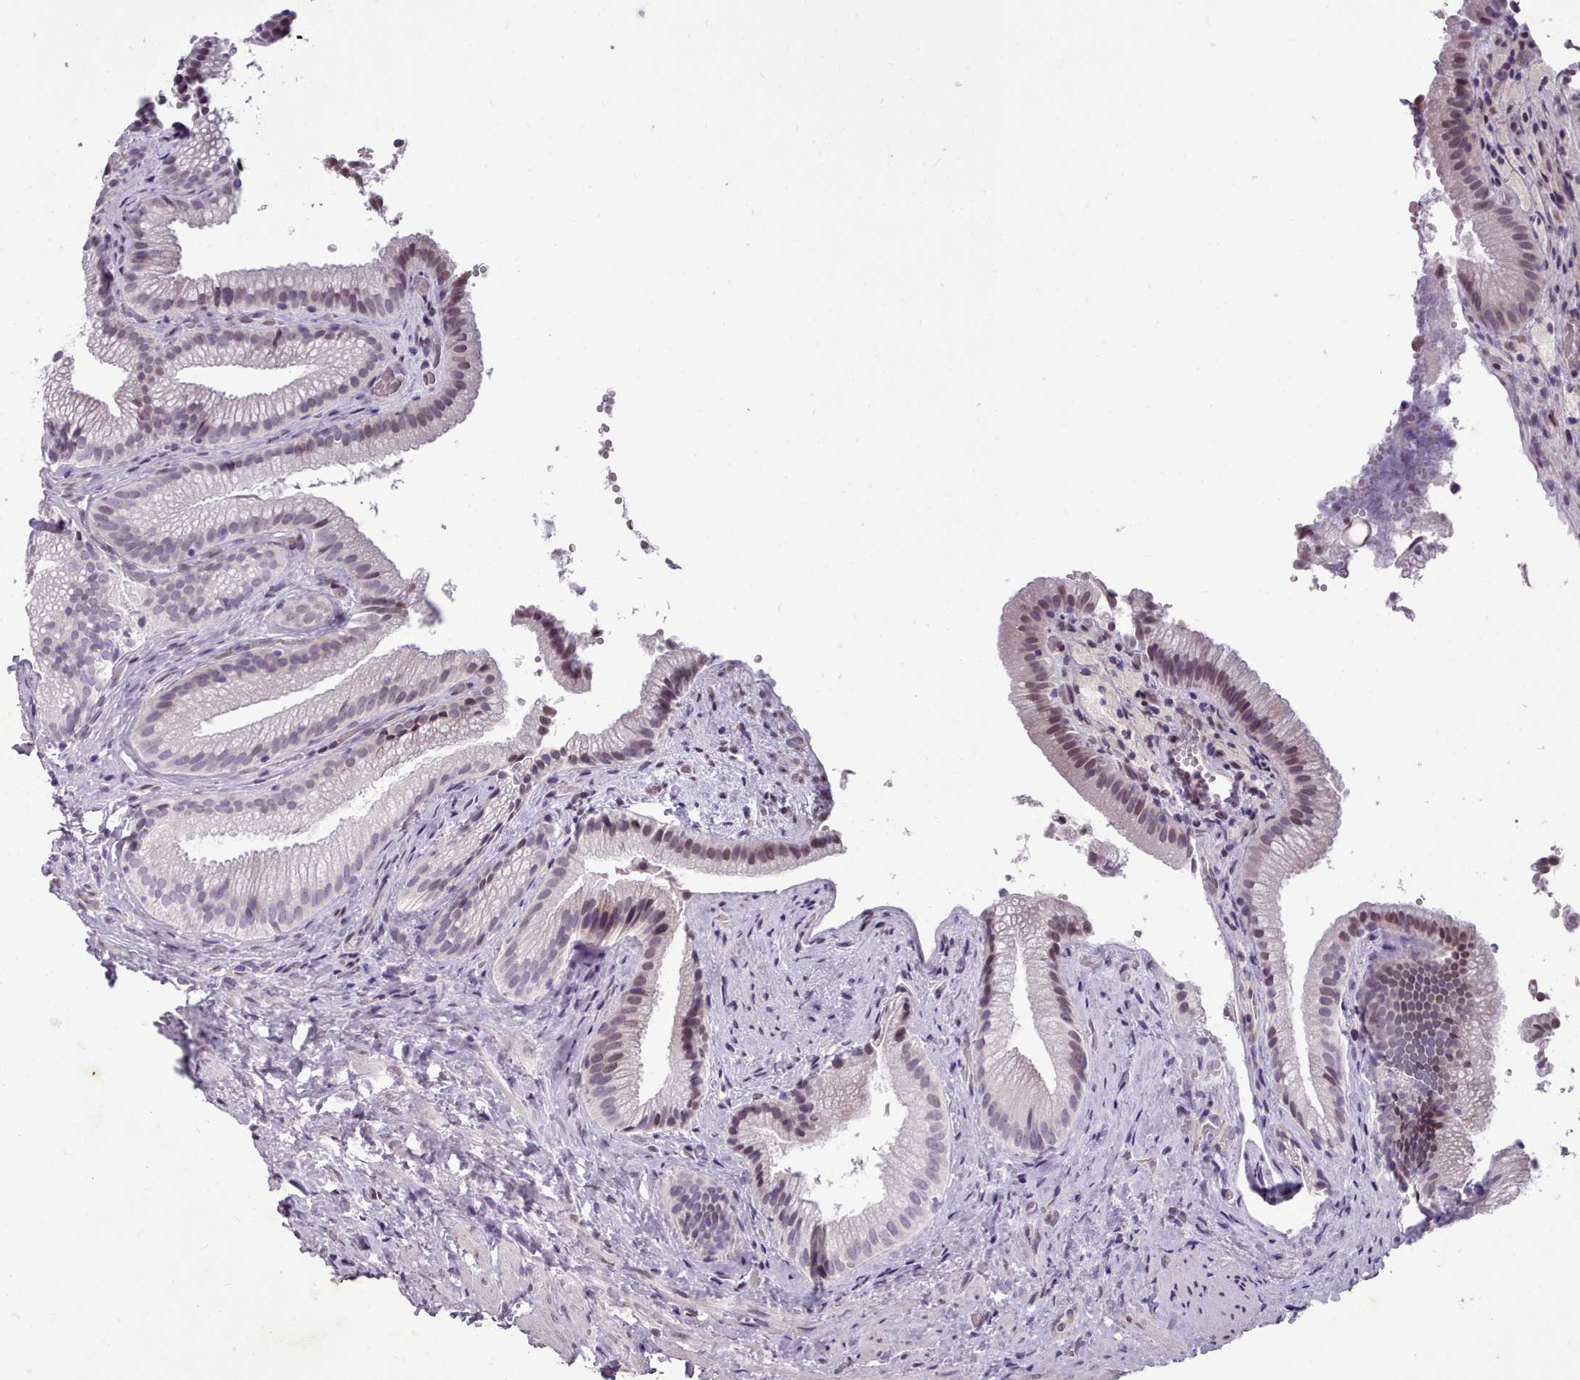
{"staining": {"intensity": "moderate", "quantity": "25%-75%", "location": "nuclear"}, "tissue": "gallbladder", "cell_type": "Glandular cells", "image_type": "normal", "snomed": [{"axis": "morphology", "description": "Normal tissue, NOS"}, {"axis": "morphology", "description": "Inflammation, NOS"}, {"axis": "topography", "description": "Gallbladder"}], "caption": "Immunohistochemistry (IHC) (DAB (3,3'-diaminobenzidine)) staining of normal gallbladder displays moderate nuclear protein positivity in about 25%-75% of glandular cells. The staining was performed using DAB to visualize the protein expression in brown, while the nuclei were stained in blue with hematoxylin (Magnification: 20x).", "gene": "KCNT2", "patient": {"sex": "male", "age": 51}}